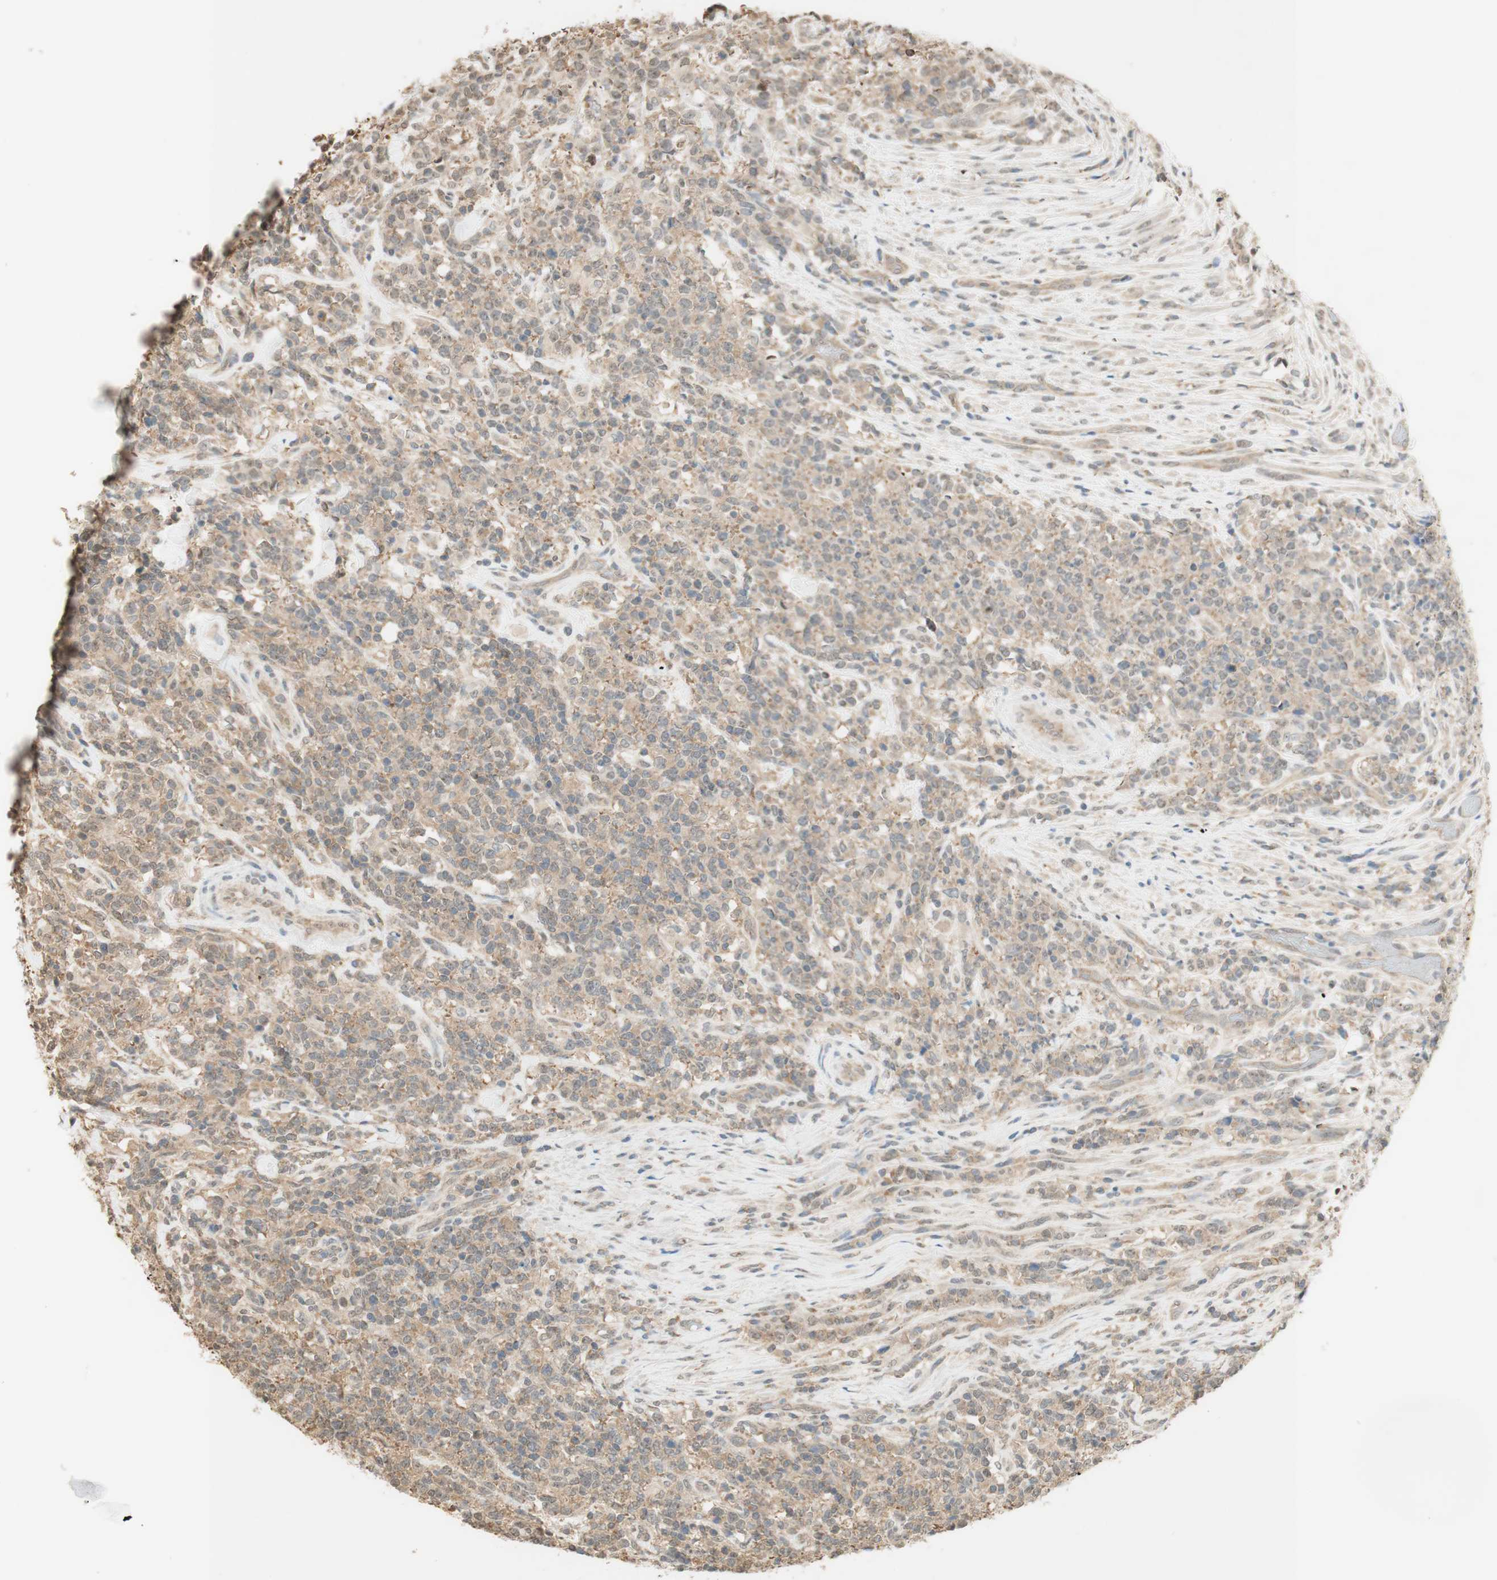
{"staining": {"intensity": "weak", "quantity": ">75%", "location": "cytoplasmic/membranous"}, "tissue": "lymphoma", "cell_type": "Tumor cells", "image_type": "cancer", "snomed": [{"axis": "morphology", "description": "Malignant lymphoma, non-Hodgkin's type, High grade"}, {"axis": "topography", "description": "Soft tissue"}], "caption": "This image reveals immunohistochemistry staining of human lymphoma, with low weak cytoplasmic/membranous positivity in approximately >75% of tumor cells.", "gene": "SPINT2", "patient": {"sex": "male", "age": 18}}